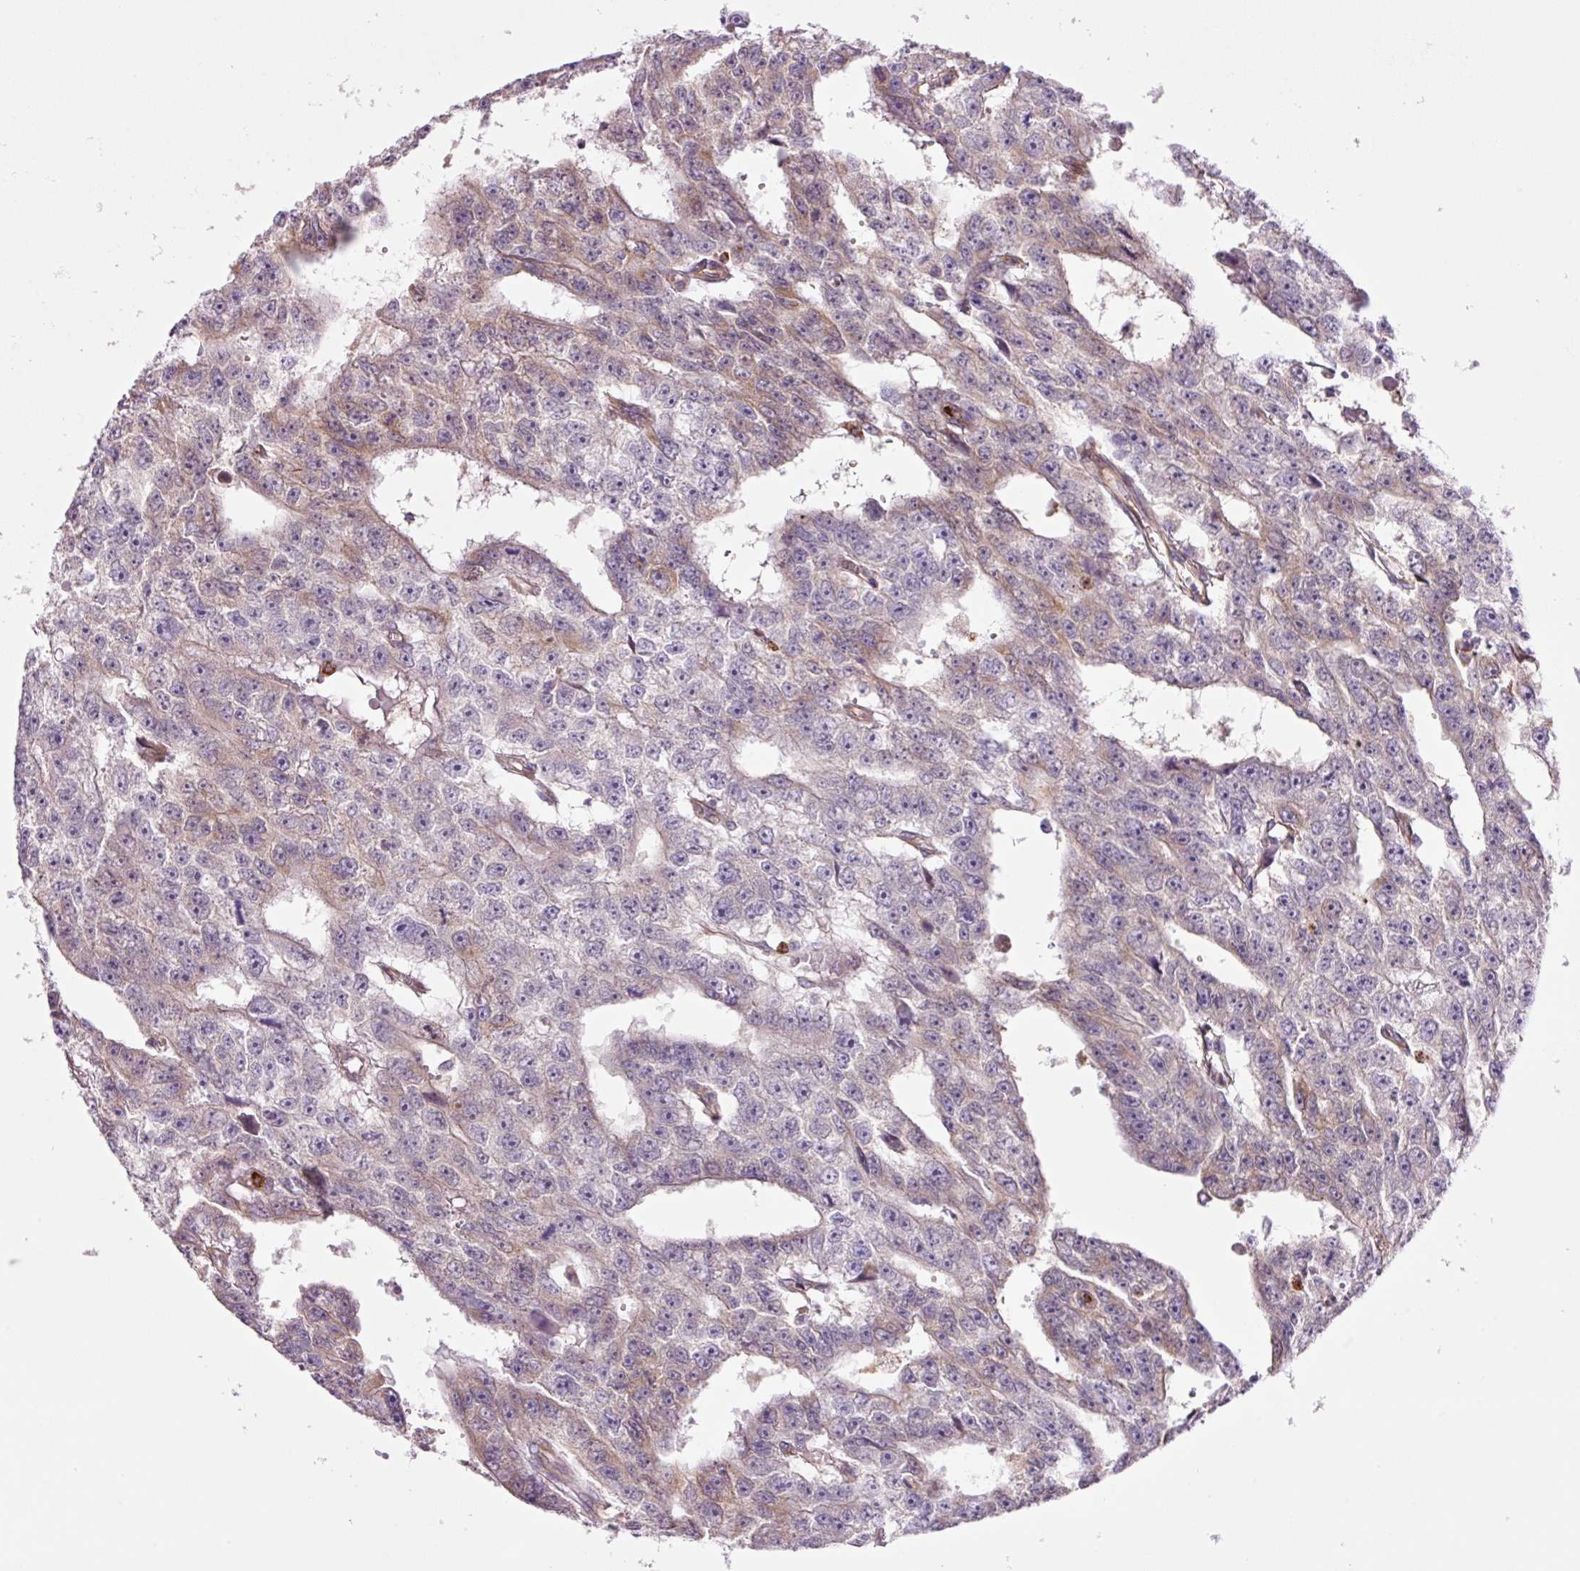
{"staining": {"intensity": "weak", "quantity": "<25%", "location": "cytoplasmic/membranous"}, "tissue": "testis cancer", "cell_type": "Tumor cells", "image_type": "cancer", "snomed": [{"axis": "morphology", "description": "Carcinoma, Embryonal, NOS"}, {"axis": "topography", "description": "Testis"}], "caption": "This is a photomicrograph of IHC staining of embryonal carcinoma (testis), which shows no expression in tumor cells.", "gene": "SH2D6", "patient": {"sex": "male", "age": 20}}